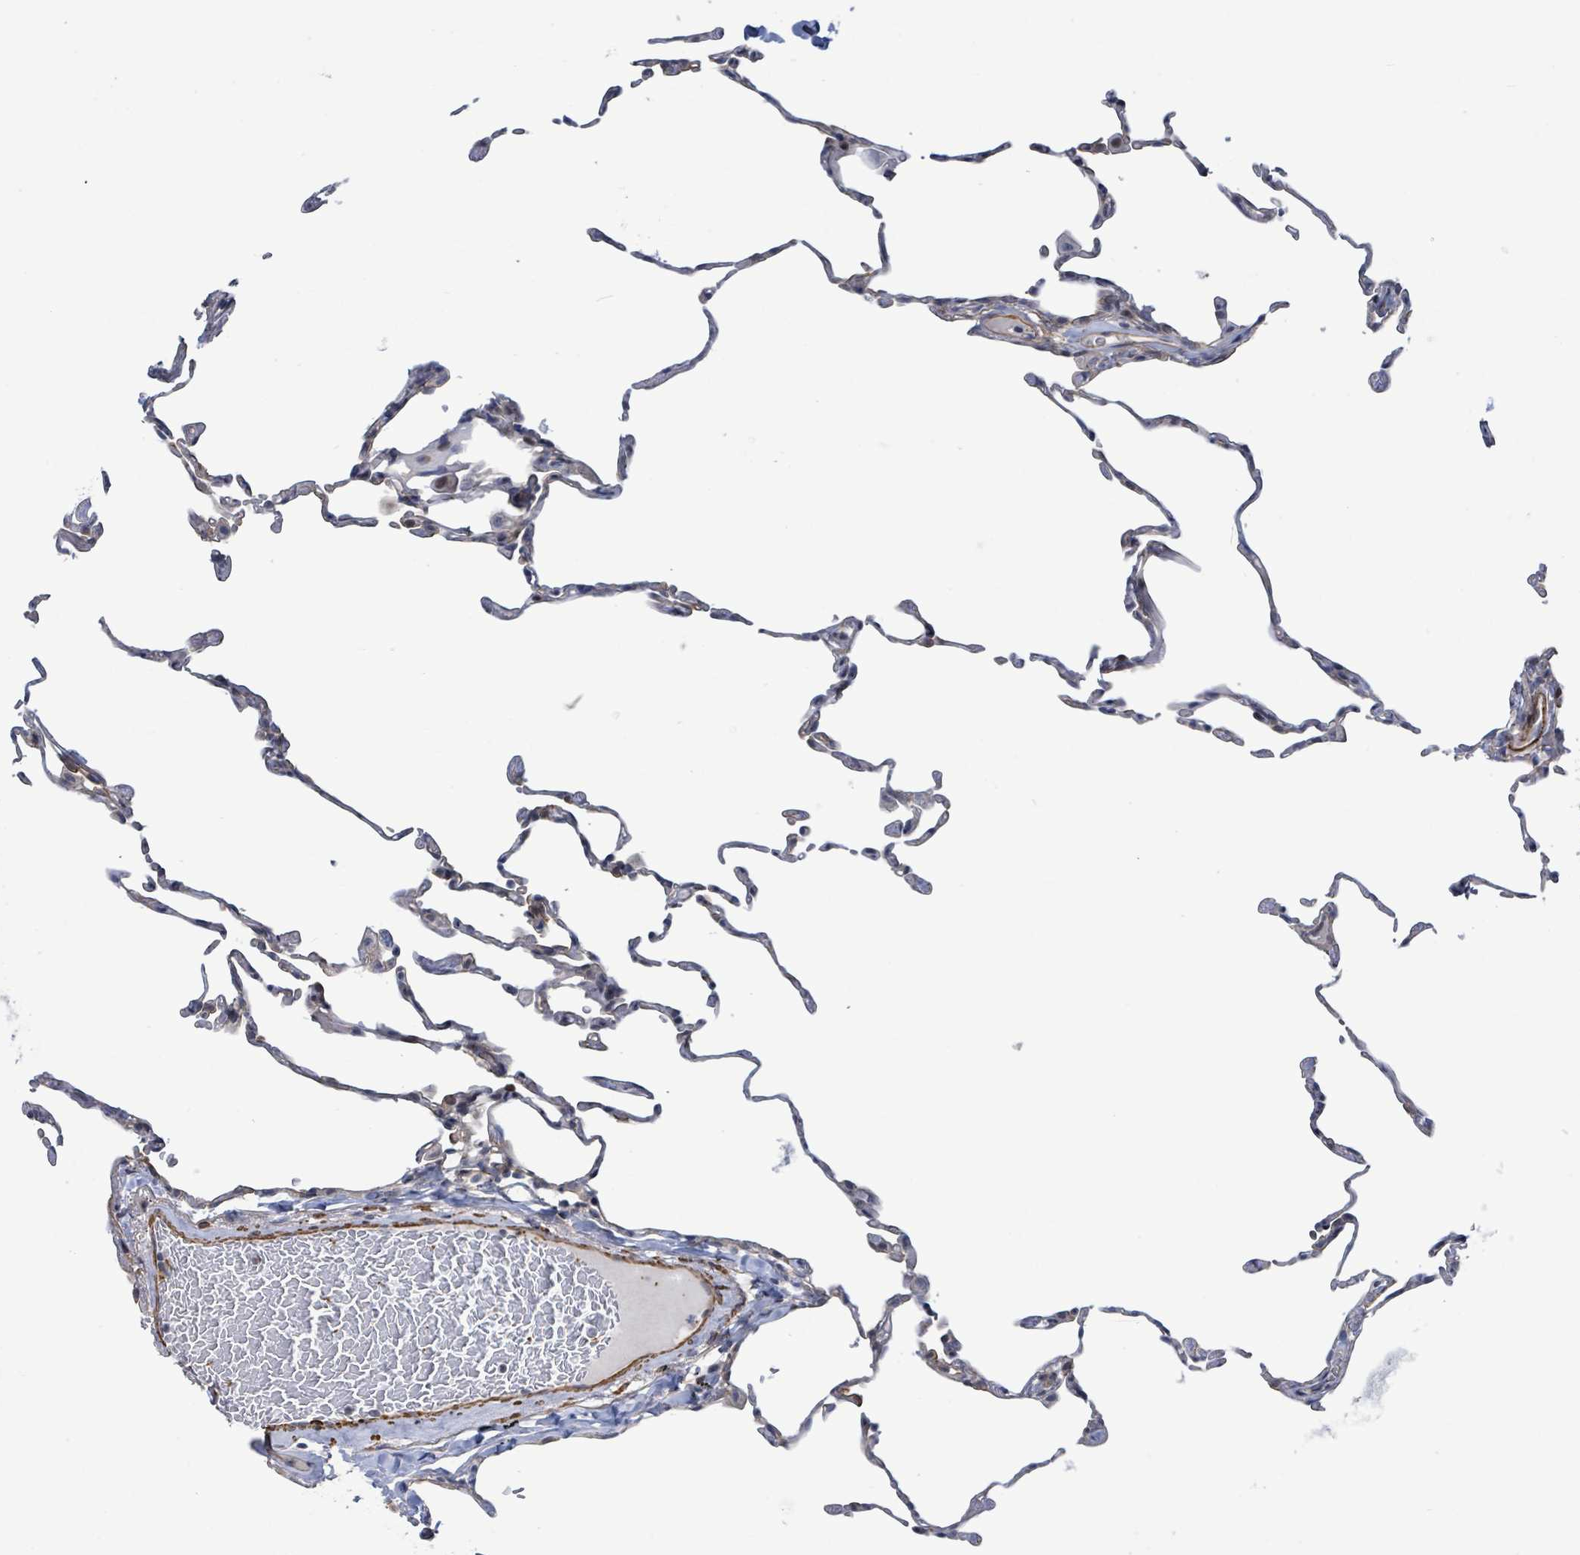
{"staining": {"intensity": "negative", "quantity": "none", "location": "none"}, "tissue": "lung", "cell_type": "Alveolar cells", "image_type": "normal", "snomed": [{"axis": "morphology", "description": "Normal tissue, NOS"}, {"axis": "topography", "description": "Lung"}], "caption": "This micrograph is of benign lung stained with immunohistochemistry (IHC) to label a protein in brown with the nuclei are counter-stained blue. There is no staining in alveolar cells.", "gene": "DMRTC1B", "patient": {"sex": "female", "age": 57}}